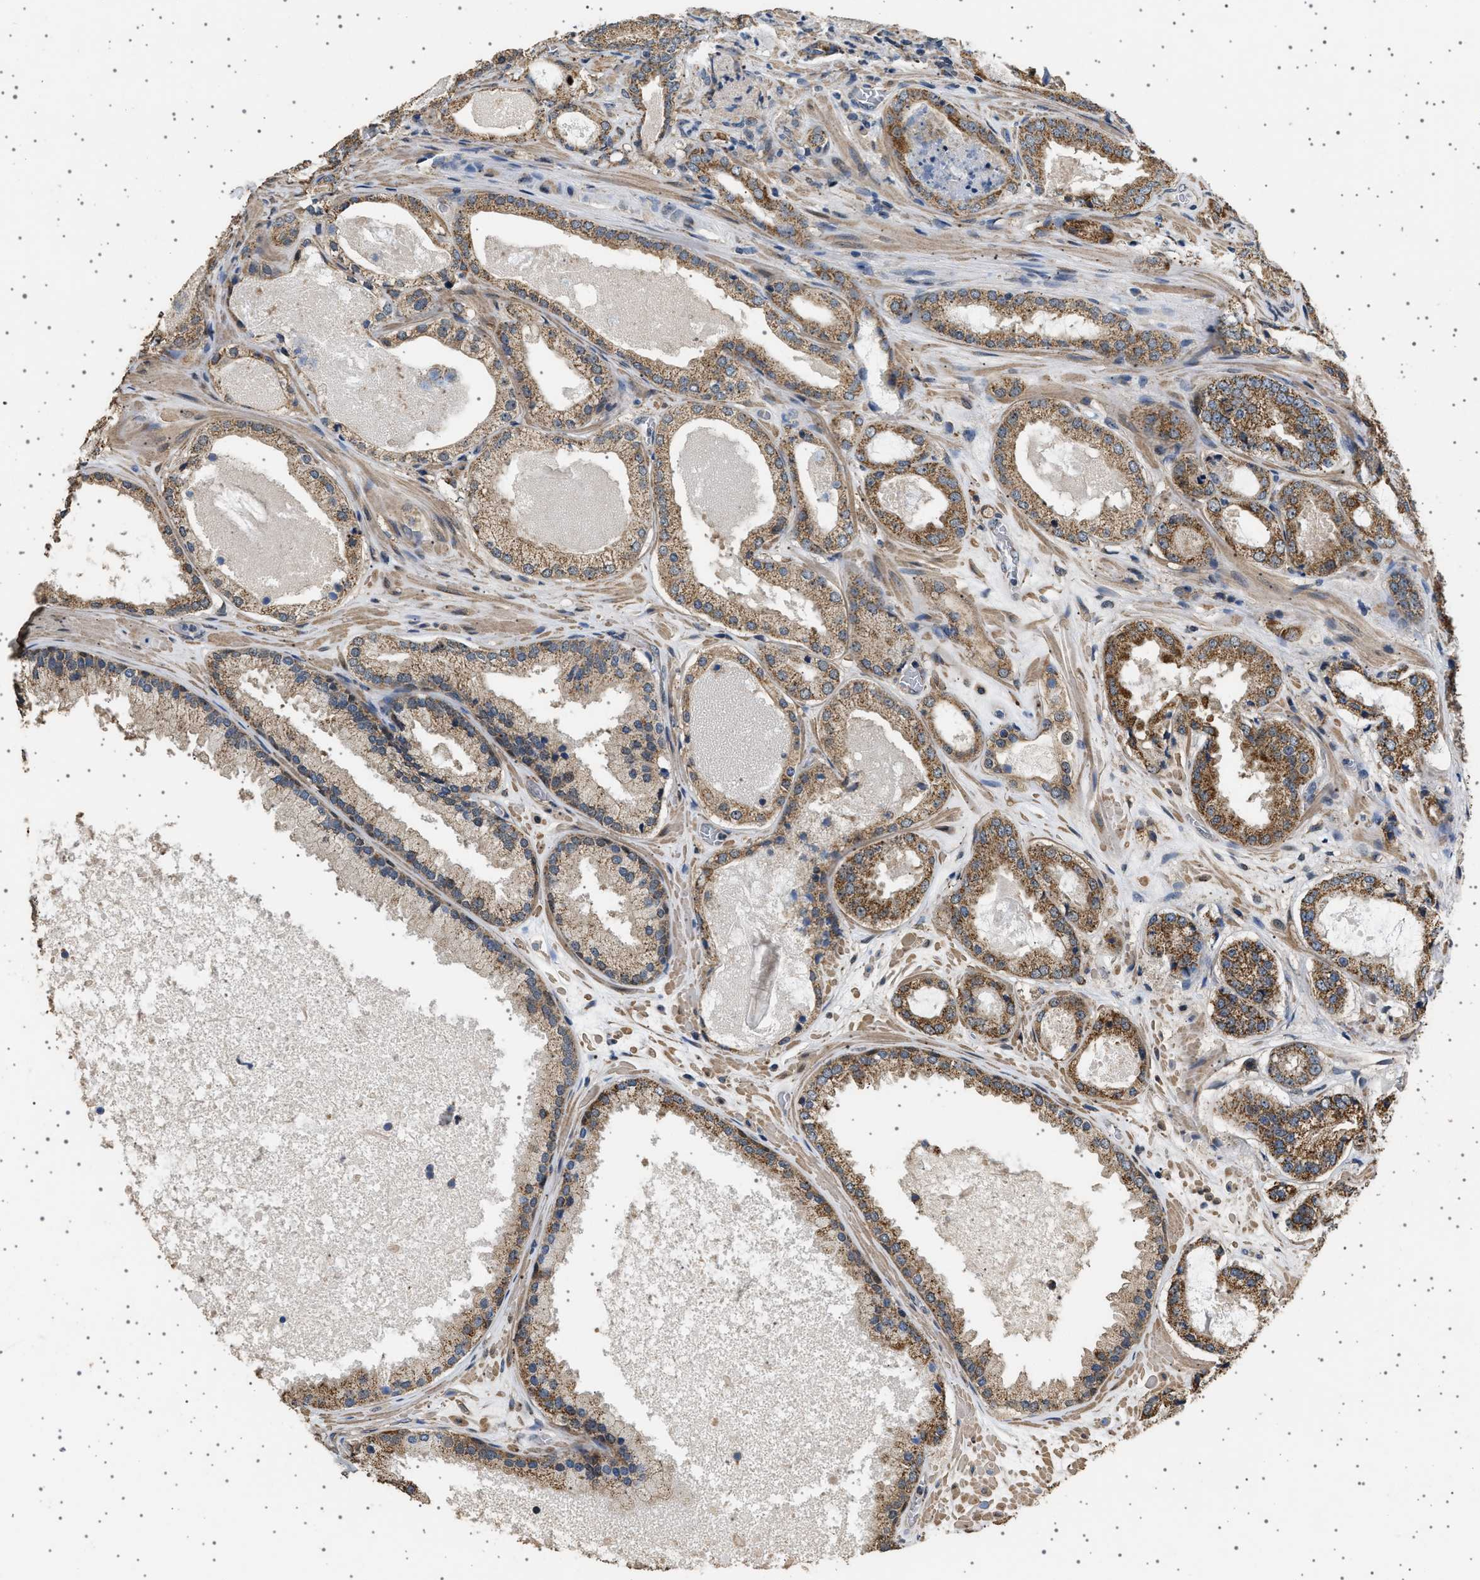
{"staining": {"intensity": "moderate", "quantity": ">75%", "location": "cytoplasmic/membranous"}, "tissue": "prostate cancer", "cell_type": "Tumor cells", "image_type": "cancer", "snomed": [{"axis": "morphology", "description": "Adenocarcinoma, High grade"}, {"axis": "topography", "description": "Prostate"}], "caption": "Prostate cancer (adenocarcinoma (high-grade)) tissue reveals moderate cytoplasmic/membranous staining in about >75% of tumor cells, visualized by immunohistochemistry.", "gene": "KCNA4", "patient": {"sex": "male", "age": 65}}